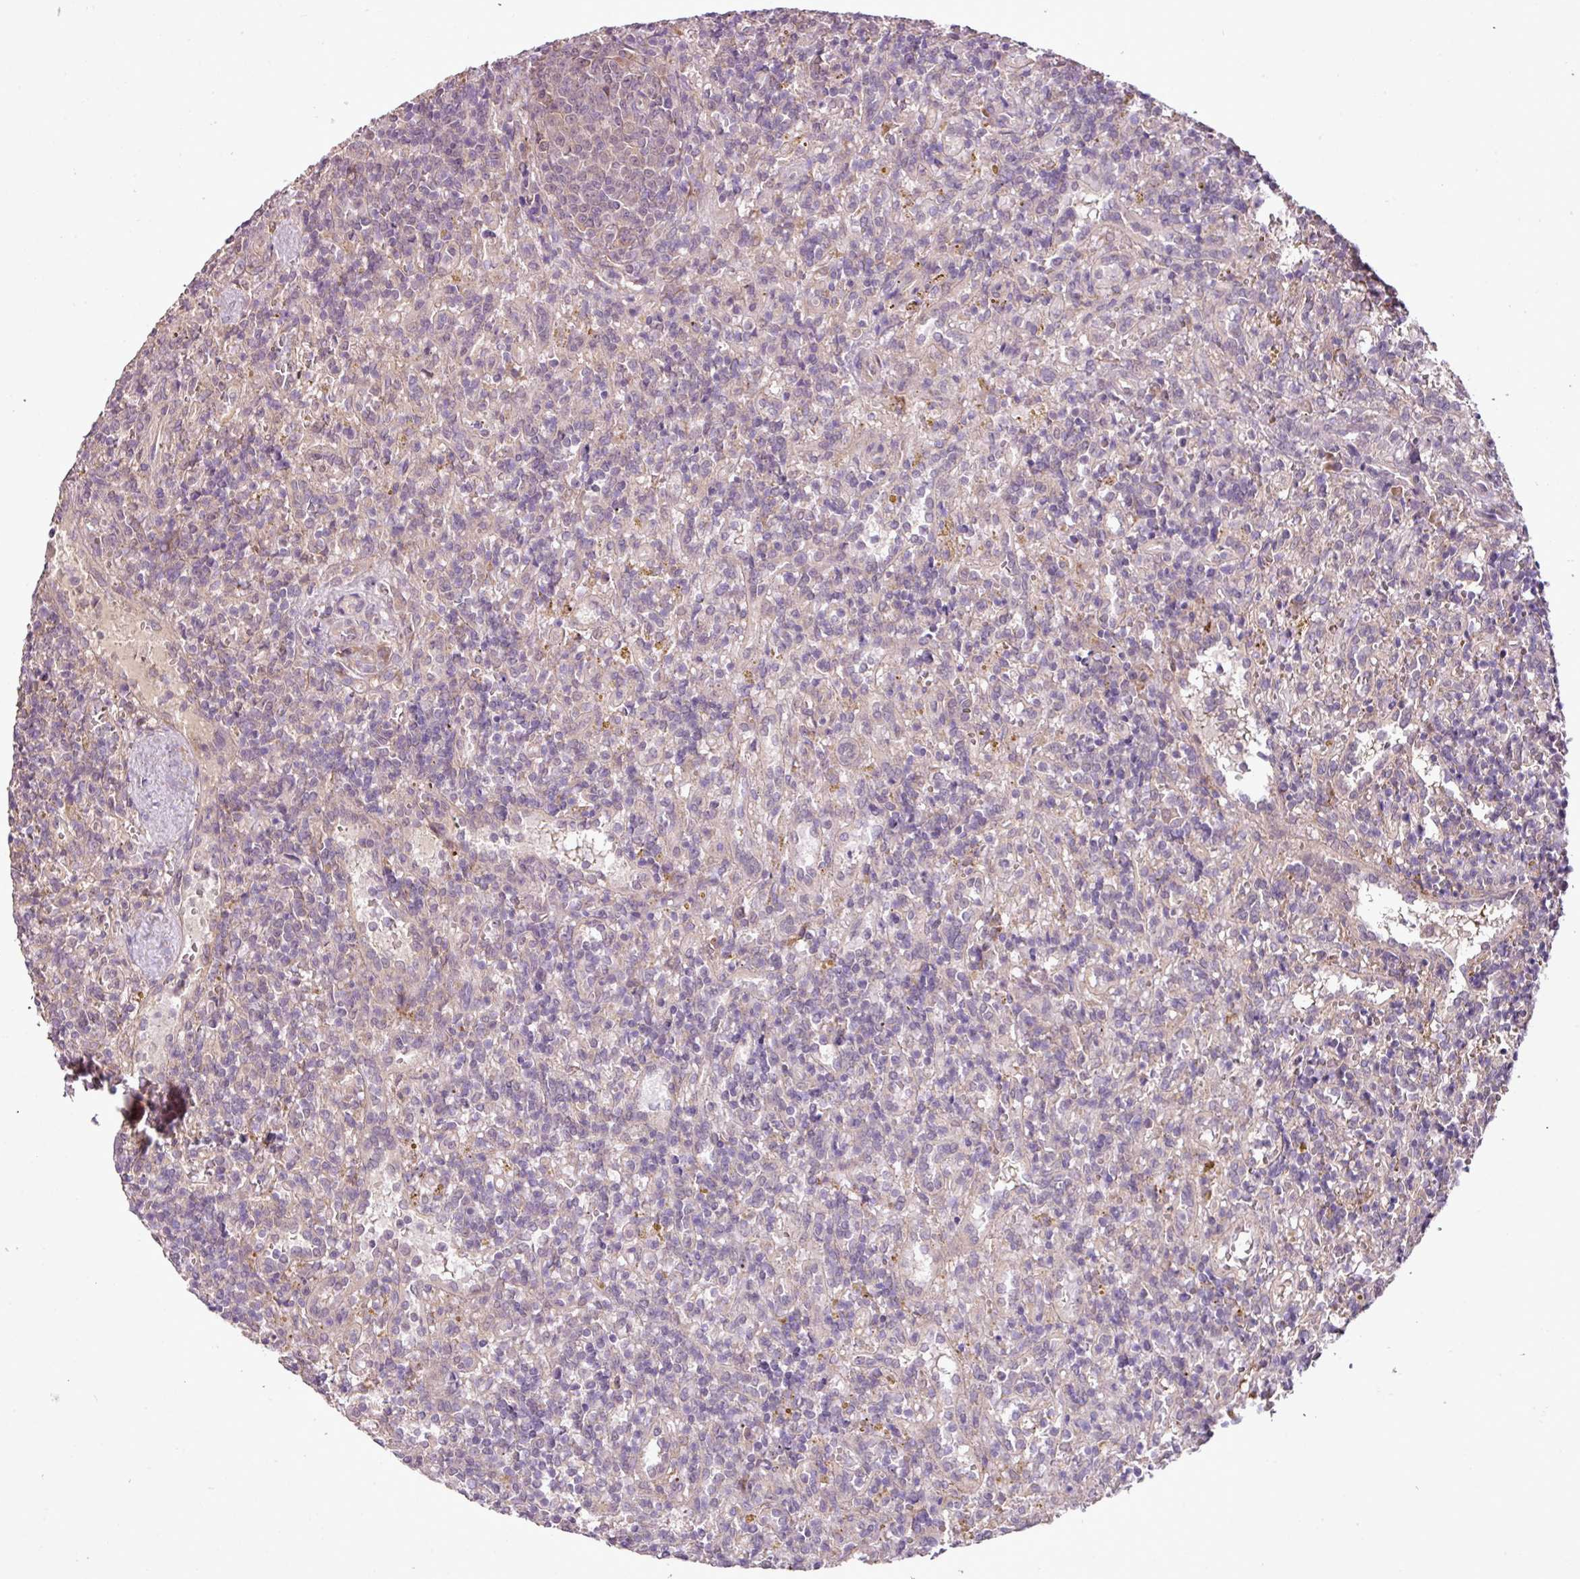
{"staining": {"intensity": "negative", "quantity": "none", "location": "none"}, "tissue": "lymphoma", "cell_type": "Tumor cells", "image_type": "cancer", "snomed": [{"axis": "morphology", "description": "Malignant lymphoma, non-Hodgkin's type, Low grade"}, {"axis": "topography", "description": "Spleen"}], "caption": "Tumor cells show no significant staining in lymphoma.", "gene": "DNAAF4", "patient": {"sex": "male", "age": 67}}